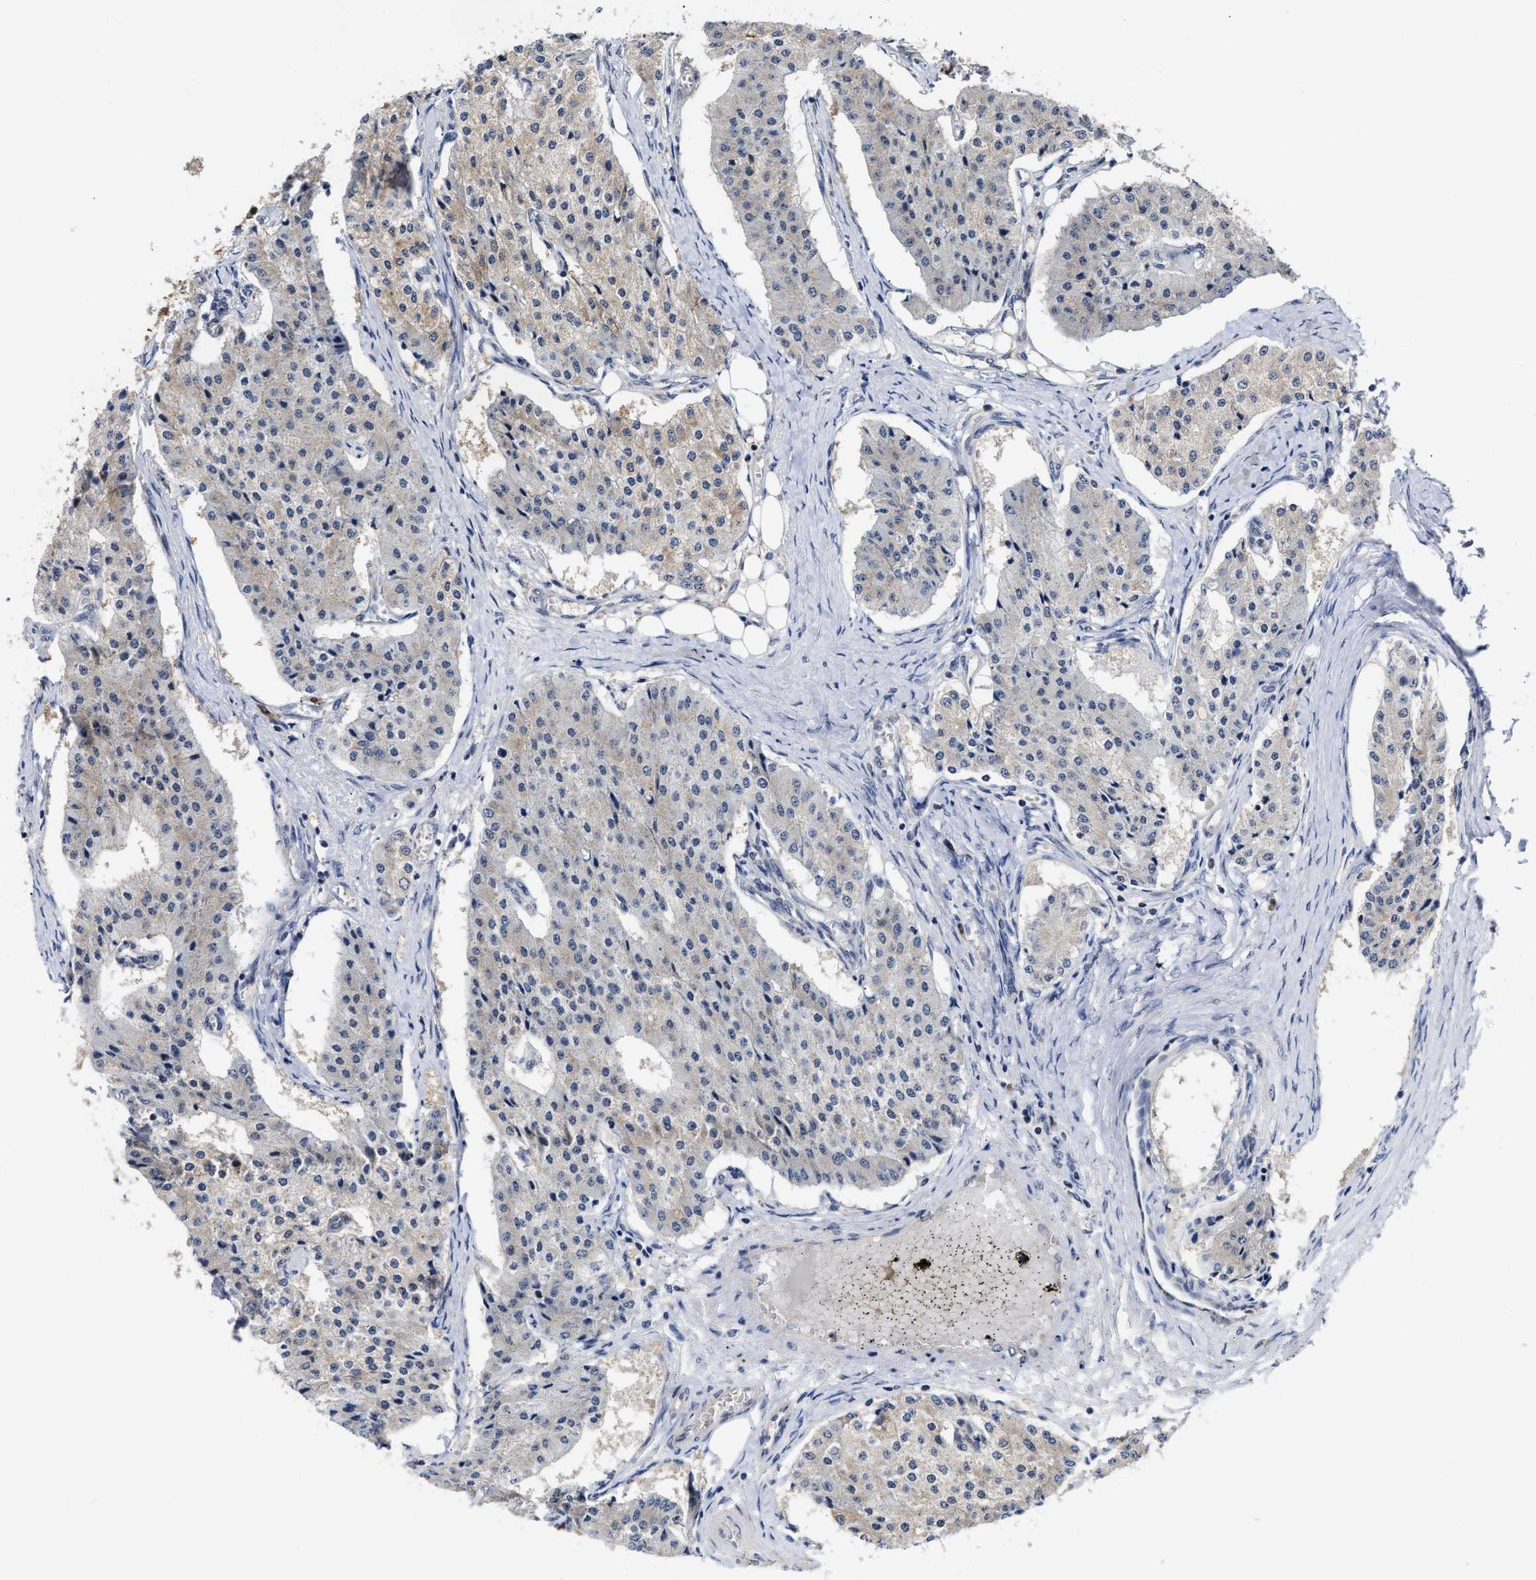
{"staining": {"intensity": "negative", "quantity": "none", "location": "none"}, "tissue": "carcinoid", "cell_type": "Tumor cells", "image_type": "cancer", "snomed": [{"axis": "morphology", "description": "Carcinoid, malignant, NOS"}, {"axis": "topography", "description": "Colon"}], "caption": "Tumor cells are negative for protein expression in human carcinoid.", "gene": "CLIP2", "patient": {"sex": "female", "age": 52}}